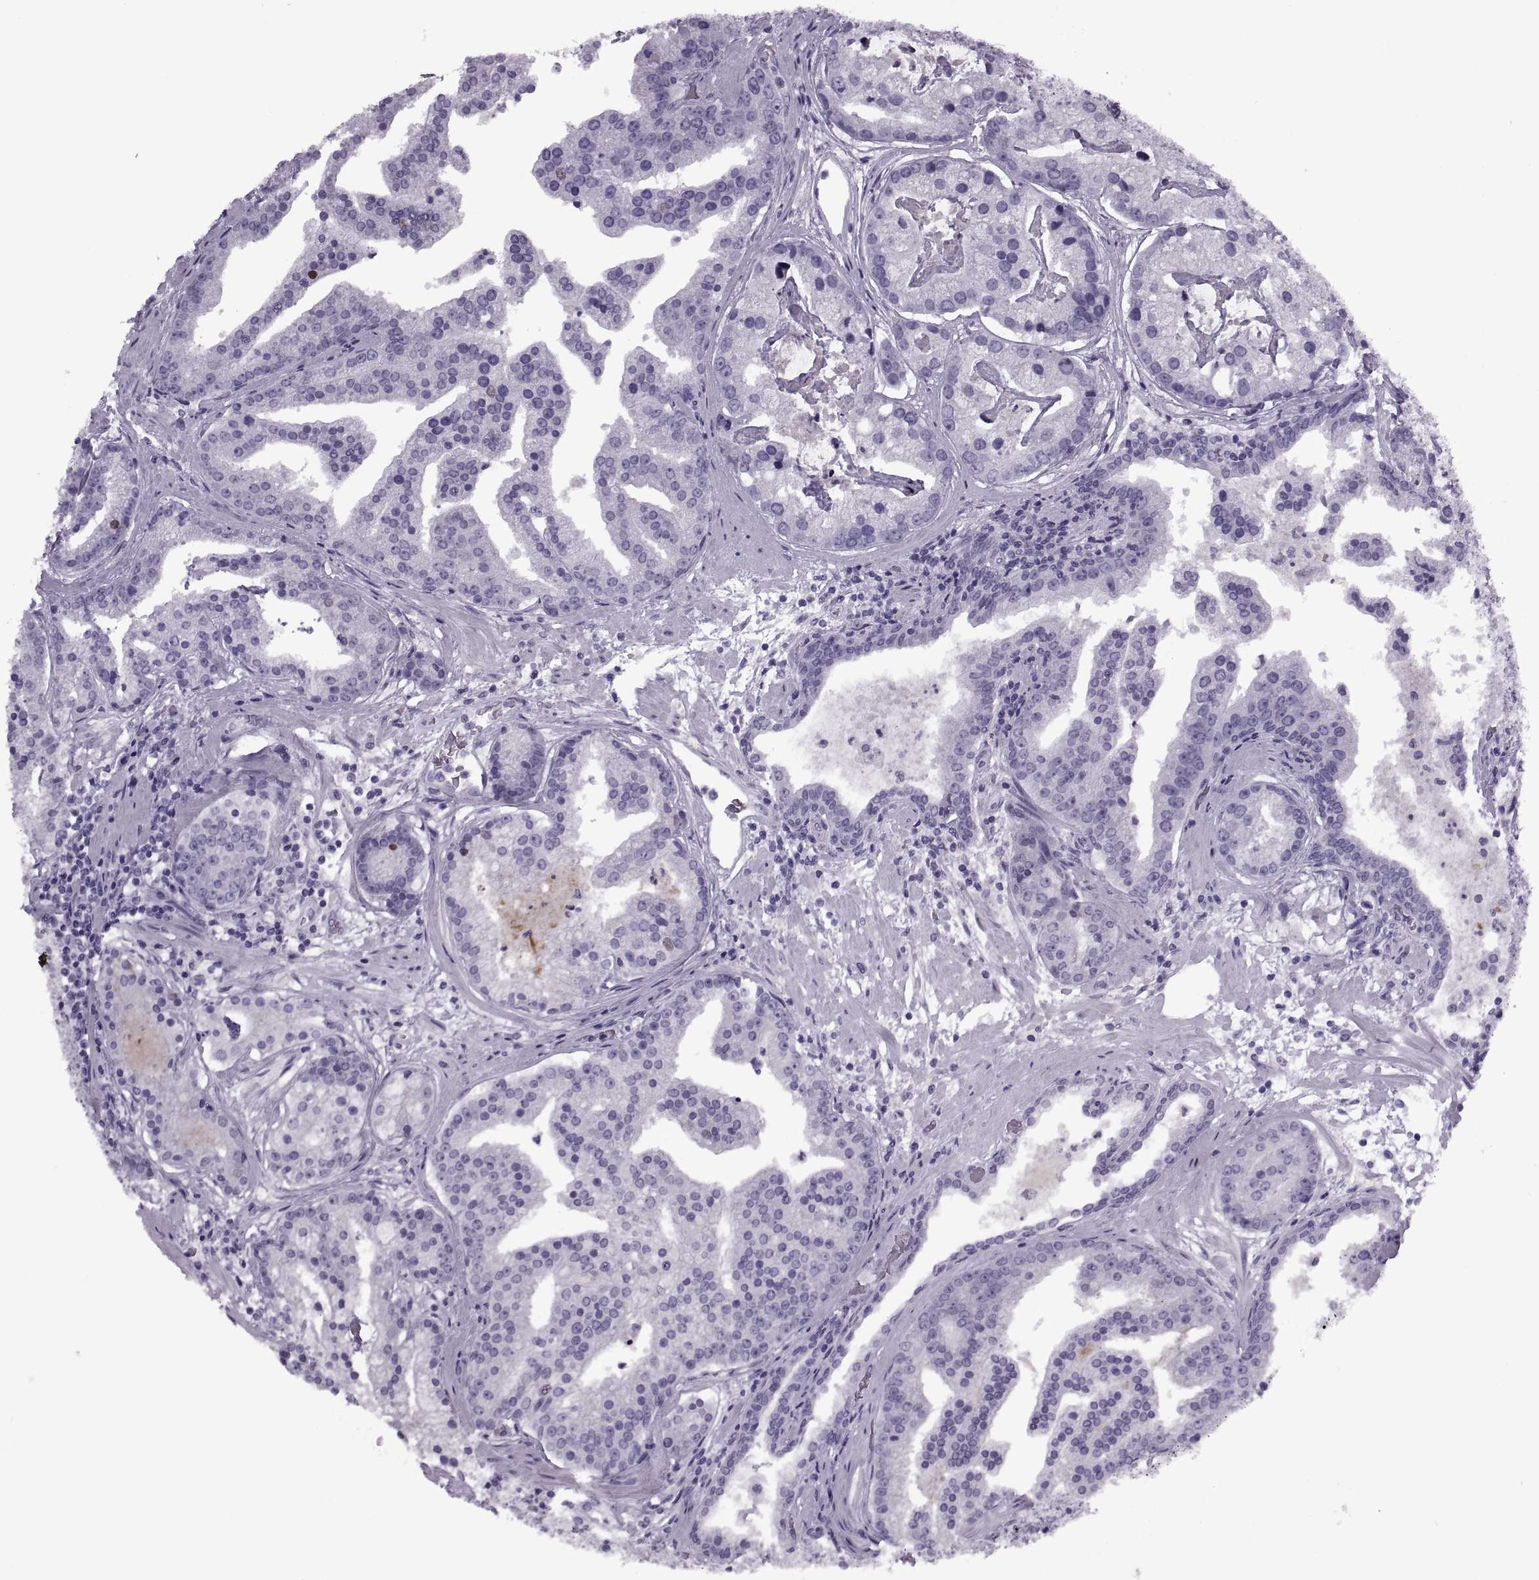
{"staining": {"intensity": "negative", "quantity": "none", "location": "none"}, "tissue": "prostate cancer", "cell_type": "Tumor cells", "image_type": "cancer", "snomed": [{"axis": "morphology", "description": "Adenocarcinoma, NOS"}, {"axis": "topography", "description": "Prostate and seminal vesicle, NOS"}, {"axis": "topography", "description": "Prostate"}], "caption": "An immunohistochemistry image of prostate cancer (adenocarcinoma) is shown. There is no staining in tumor cells of prostate cancer (adenocarcinoma).", "gene": "FAM24A", "patient": {"sex": "male", "age": 44}}